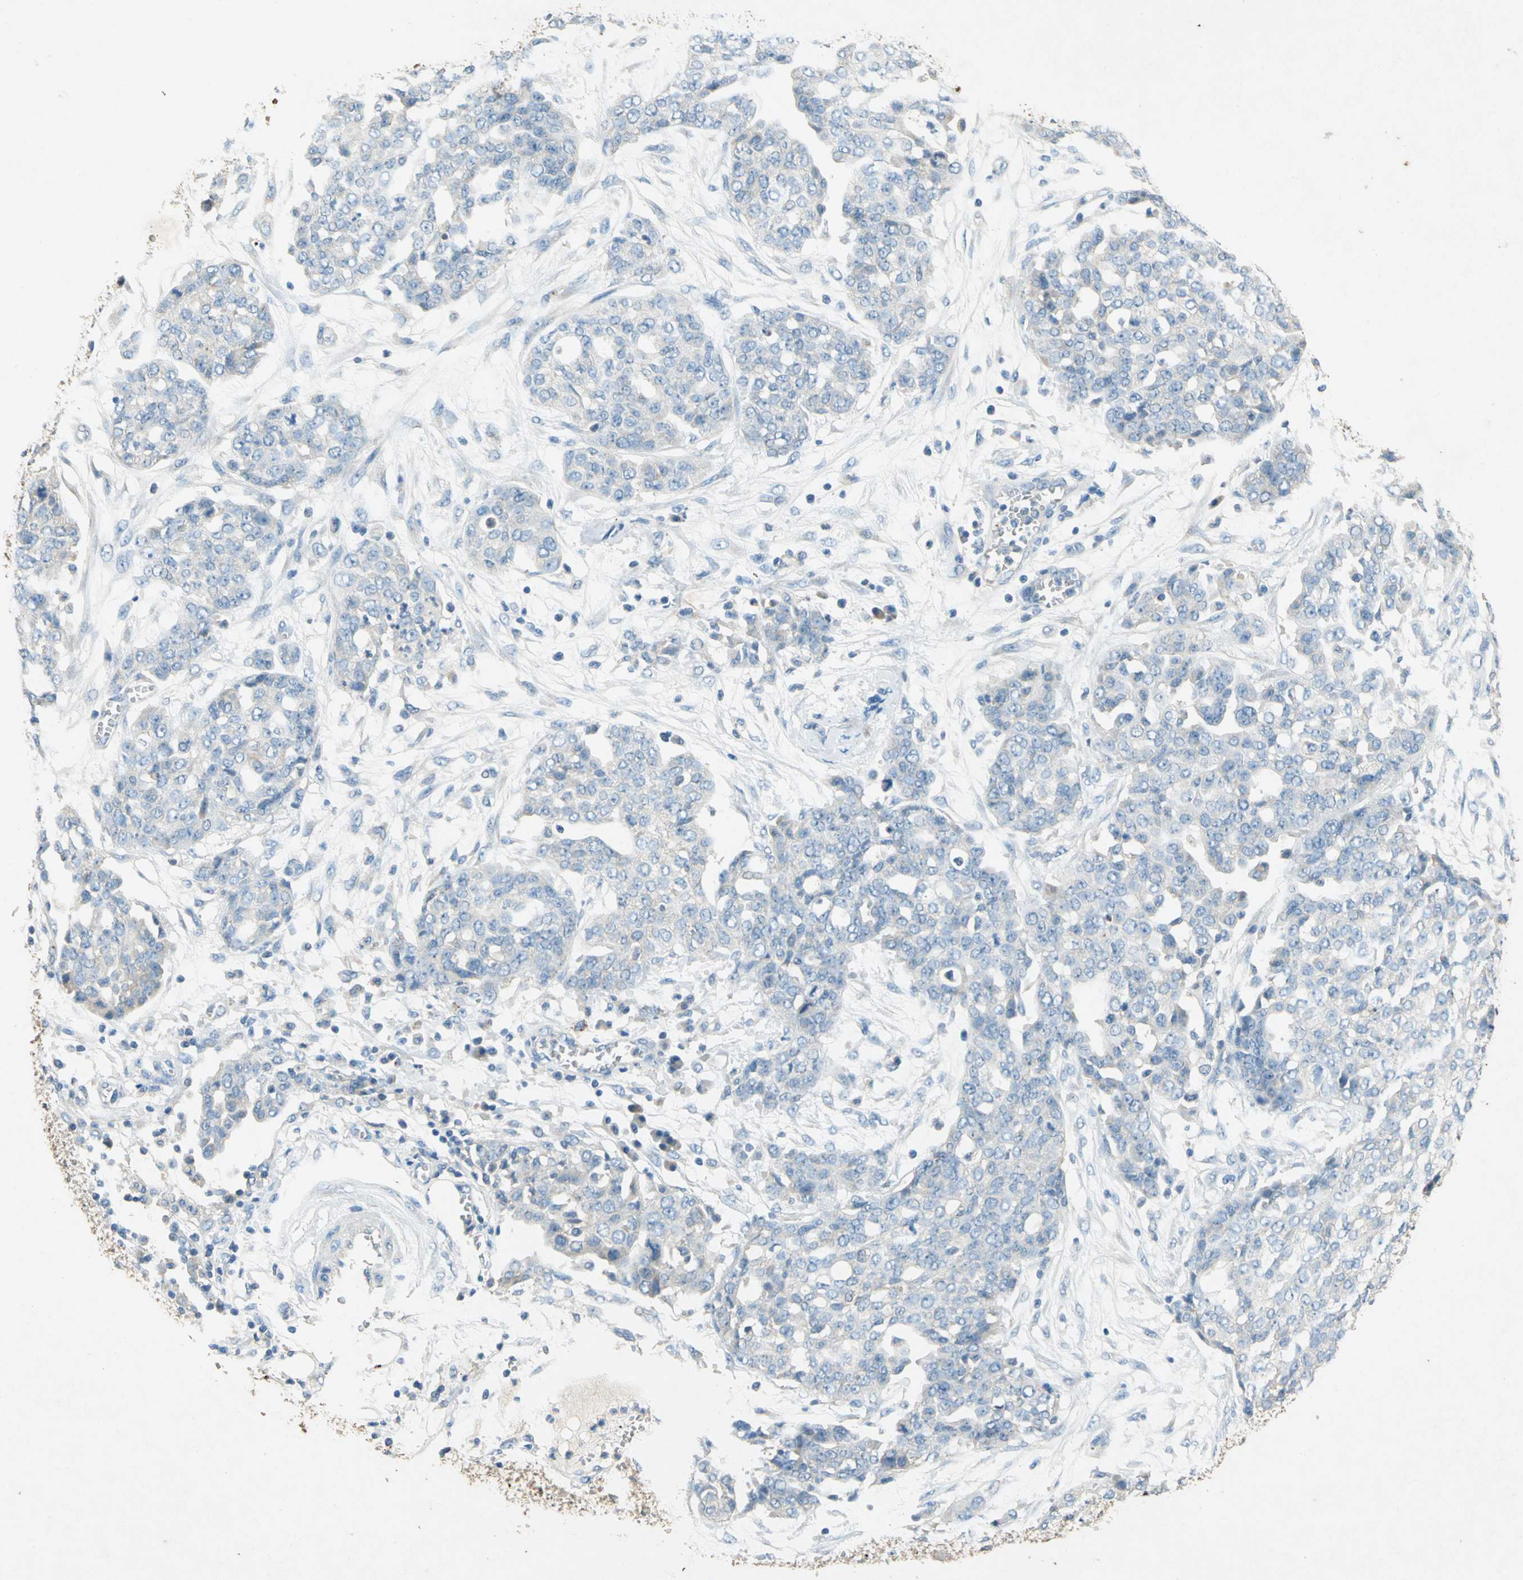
{"staining": {"intensity": "weak", "quantity": ">75%", "location": "cytoplasmic/membranous"}, "tissue": "ovarian cancer", "cell_type": "Tumor cells", "image_type": "cancer", "snomed": [{"axis": "morphology", "description": "Cystadenocarcinoma, serous, NOS"}, {"axis": "topography", "description": "Soft tissue"}, {"axis": "topography", "description": "Ovary"}], "caption": "Immunohistochemistry (IHC) of ovarian cancer (serous cystadenocarcinoma) shows low levels of weak cytoplasmic/membranous positivity in approximately >75% of tumor cells. (DAB (3,3'-diaminobenzidine) = brown stain, brightfield microscopy at high magnification).", "gene": "ADAMTS5", "patient": {"sex": "female", "age": 57}}